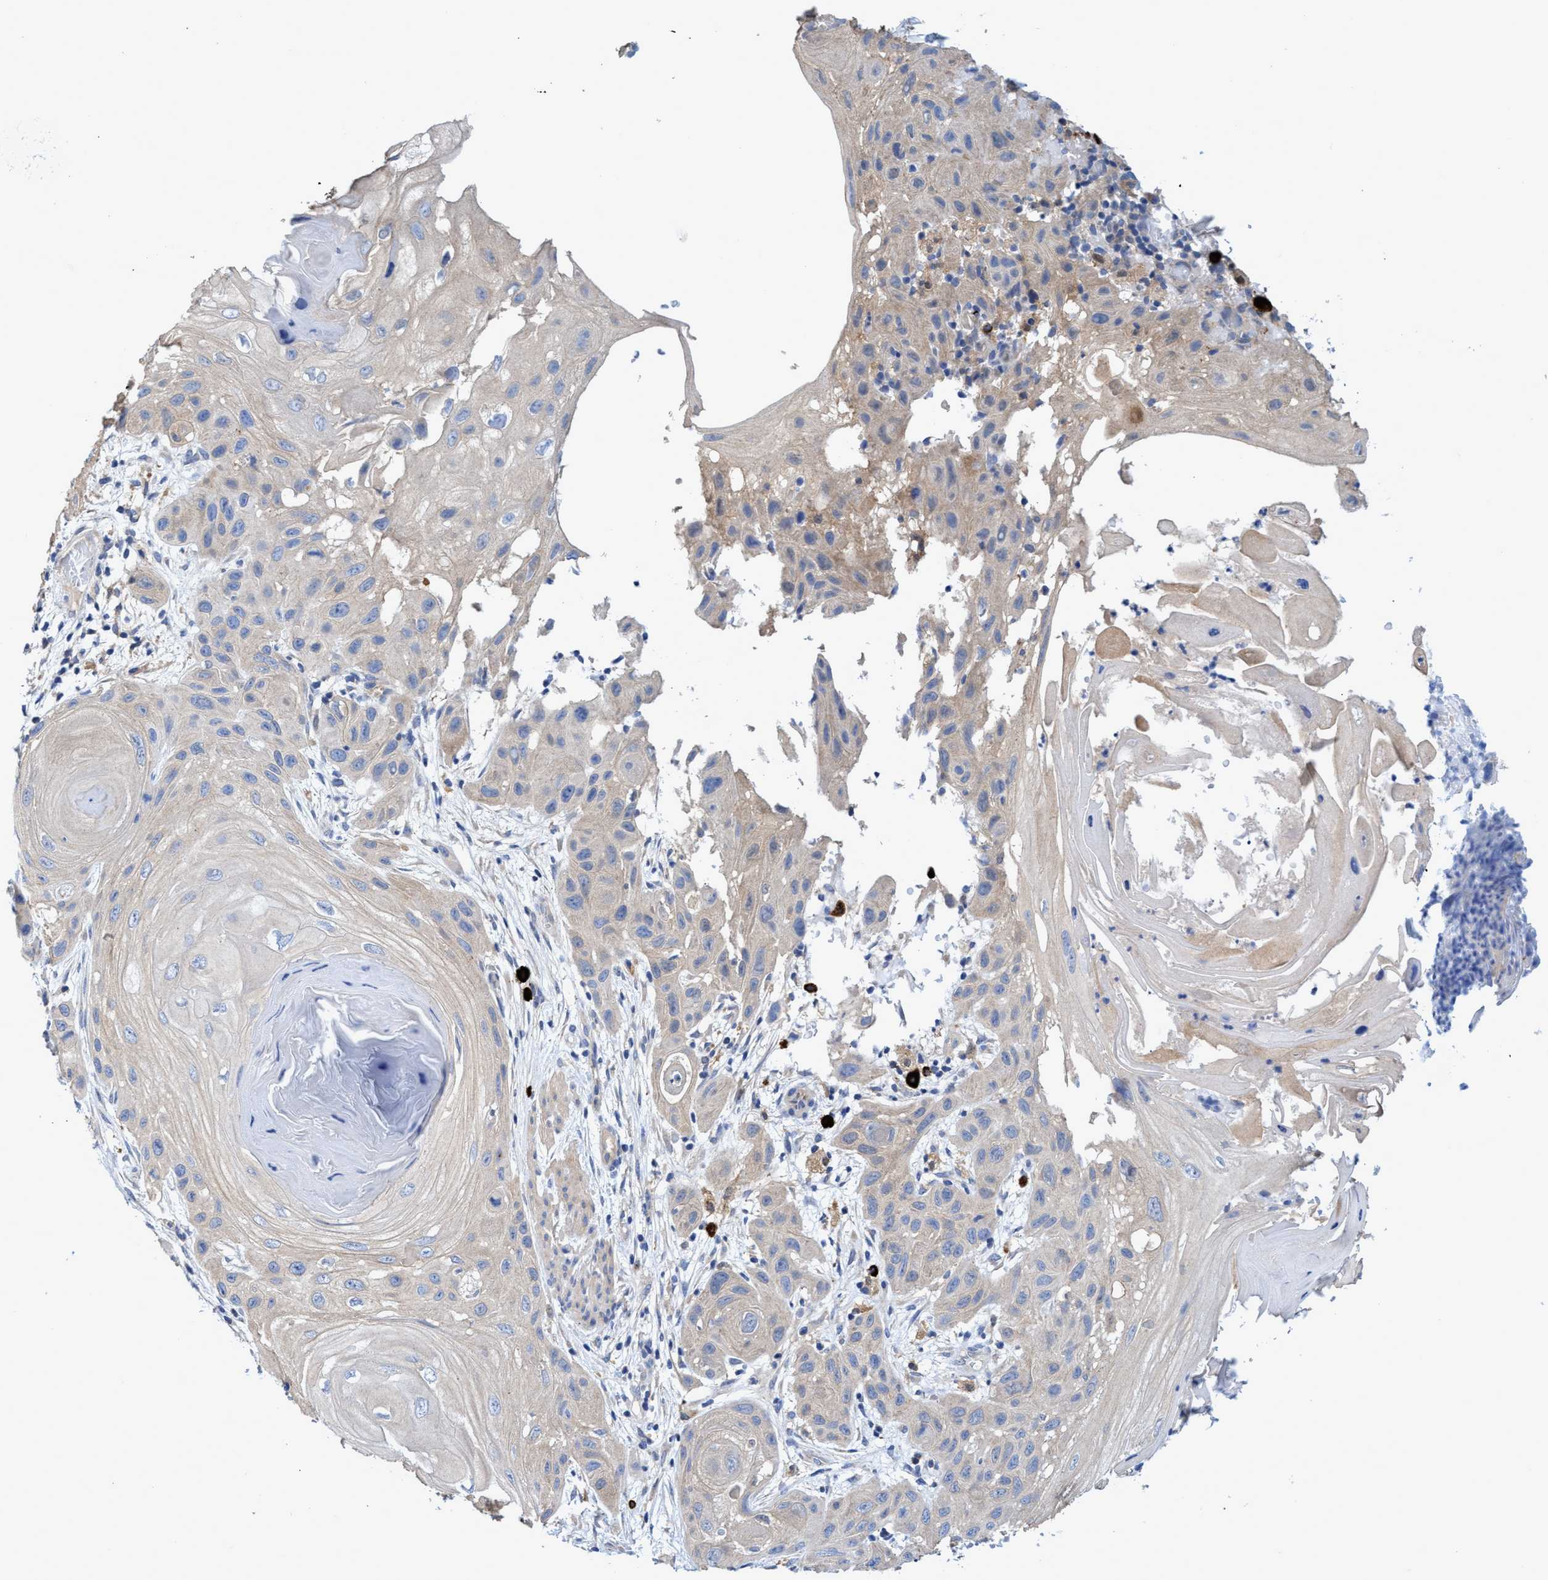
{"staining": {"intensity": "weak", "quantity": "25%-75%", "location": "cytoplasmic/membranous"}, "tissue": "skin cancer", "cell_type": "Tumor cells", "image_type": "cancer", "snomed": [{"axis": "morphology", "description": "Squamous cell carcinoma, NOS"}, {"axis": "topography", "description": "Skin"}], "caption": "A high-resolution histopathology image shows immunohistochemistry staining of skin squamous cell carcinoma, which shows weak cytoplasmic/membranous staining in approximately 25%-75% of tumor cells. The staining was performed using DAB (3,3'-diaminobenzidine), with brown indicating positive protein expression. Nuclei are stained blue with hematoxylin.", "gene": "PNPO", "patient": {"sex": "female", "age": 96}}